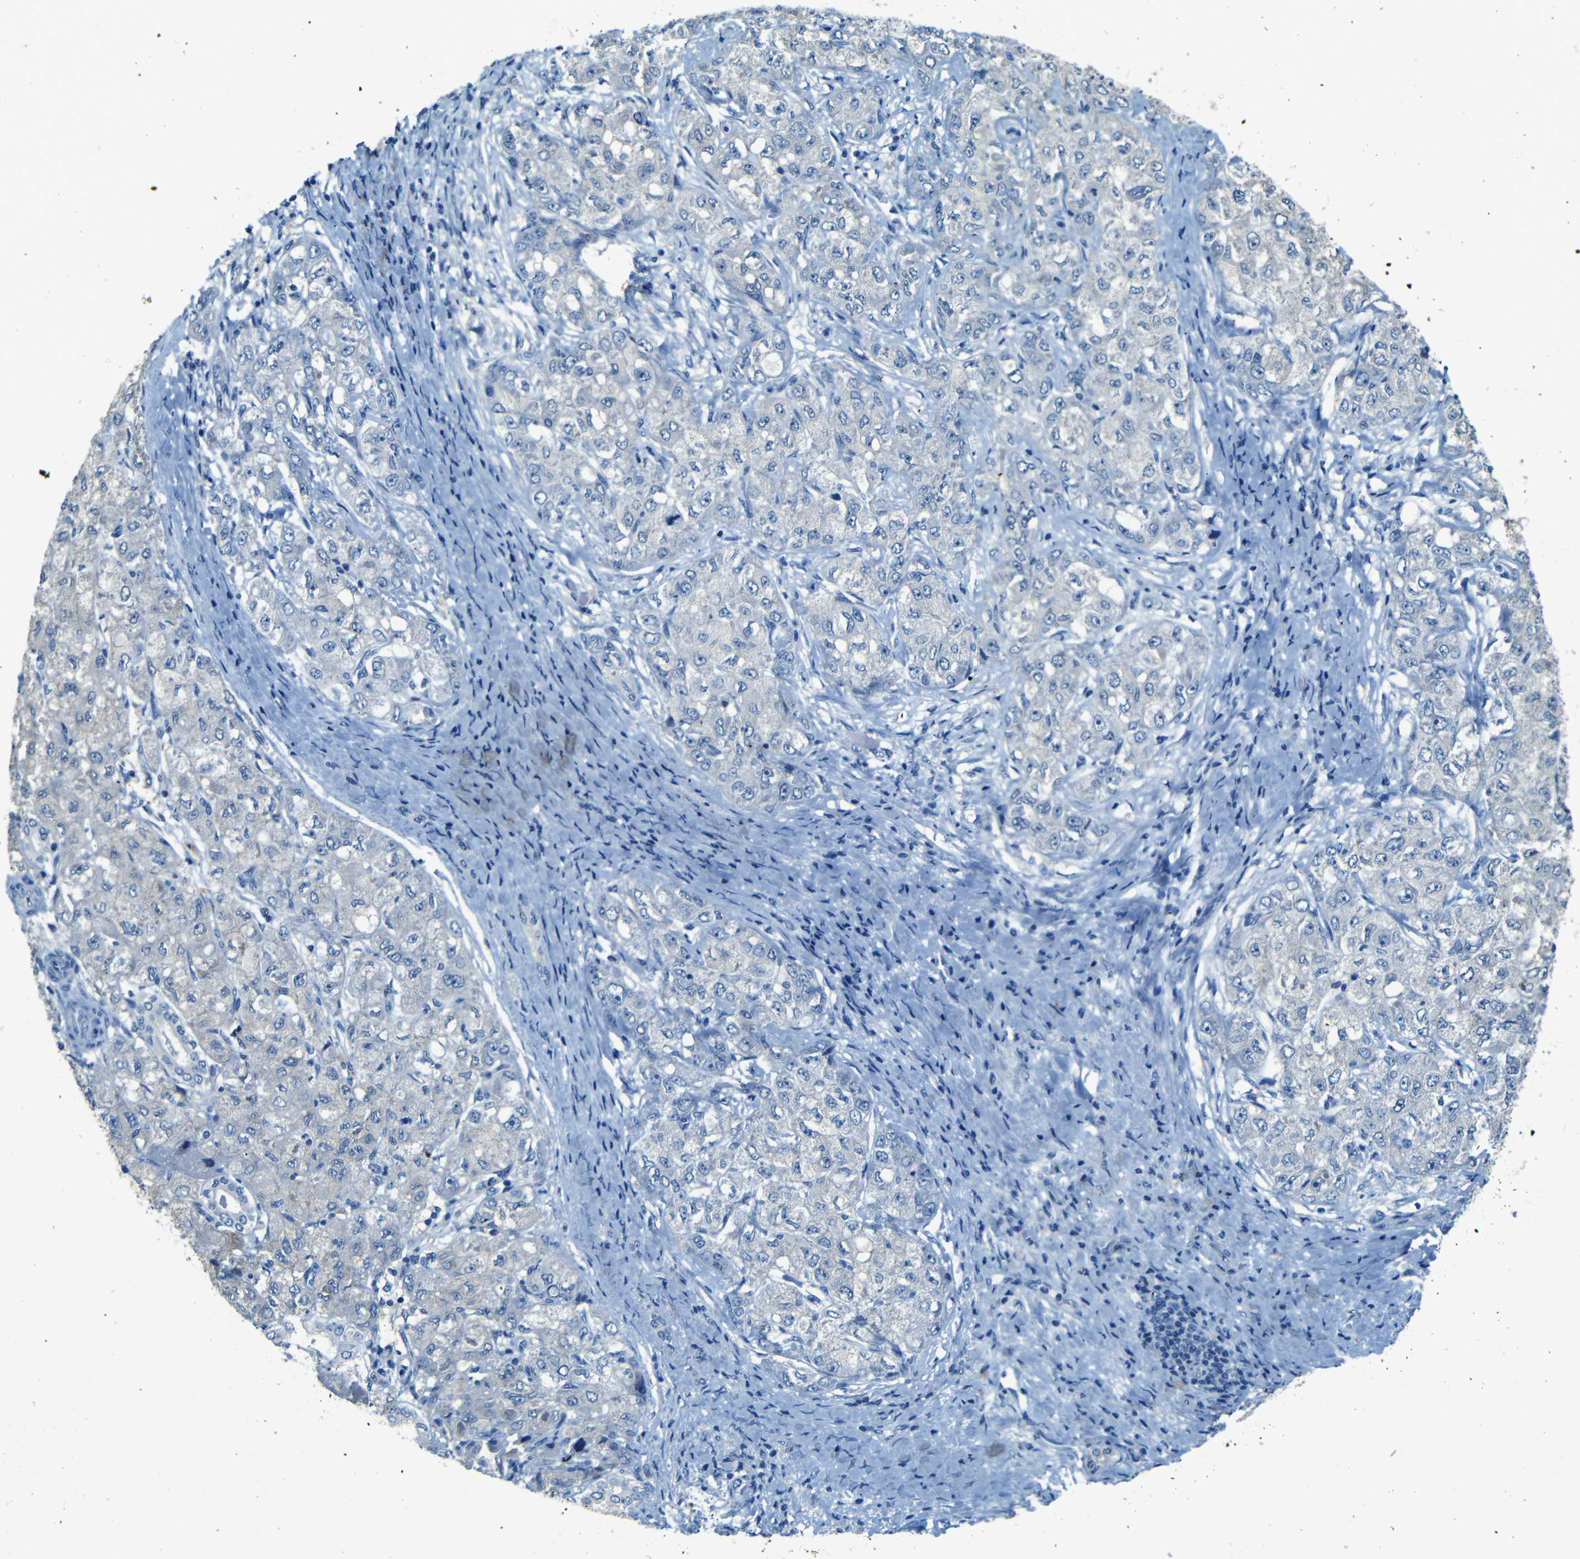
{"staining": {"intensity": "negative", "quantity": "none", "location": "none"}, "tissue": "liver cancer", "cell_type": "Tumor cells", "image_type": "cancer", "snomed": [{"axis": "morphology", "description": "Carcinoma, Hepatocellular, NOS"}, {"axis": "topography", "description": "Liver"}], "caption": "Image shows no significant protein positivity in tumor cells of liver cancer (hepatocellular carcinoma).", "gene": "ZMAT1", "patient": {"sex": "male", "age": 80}}